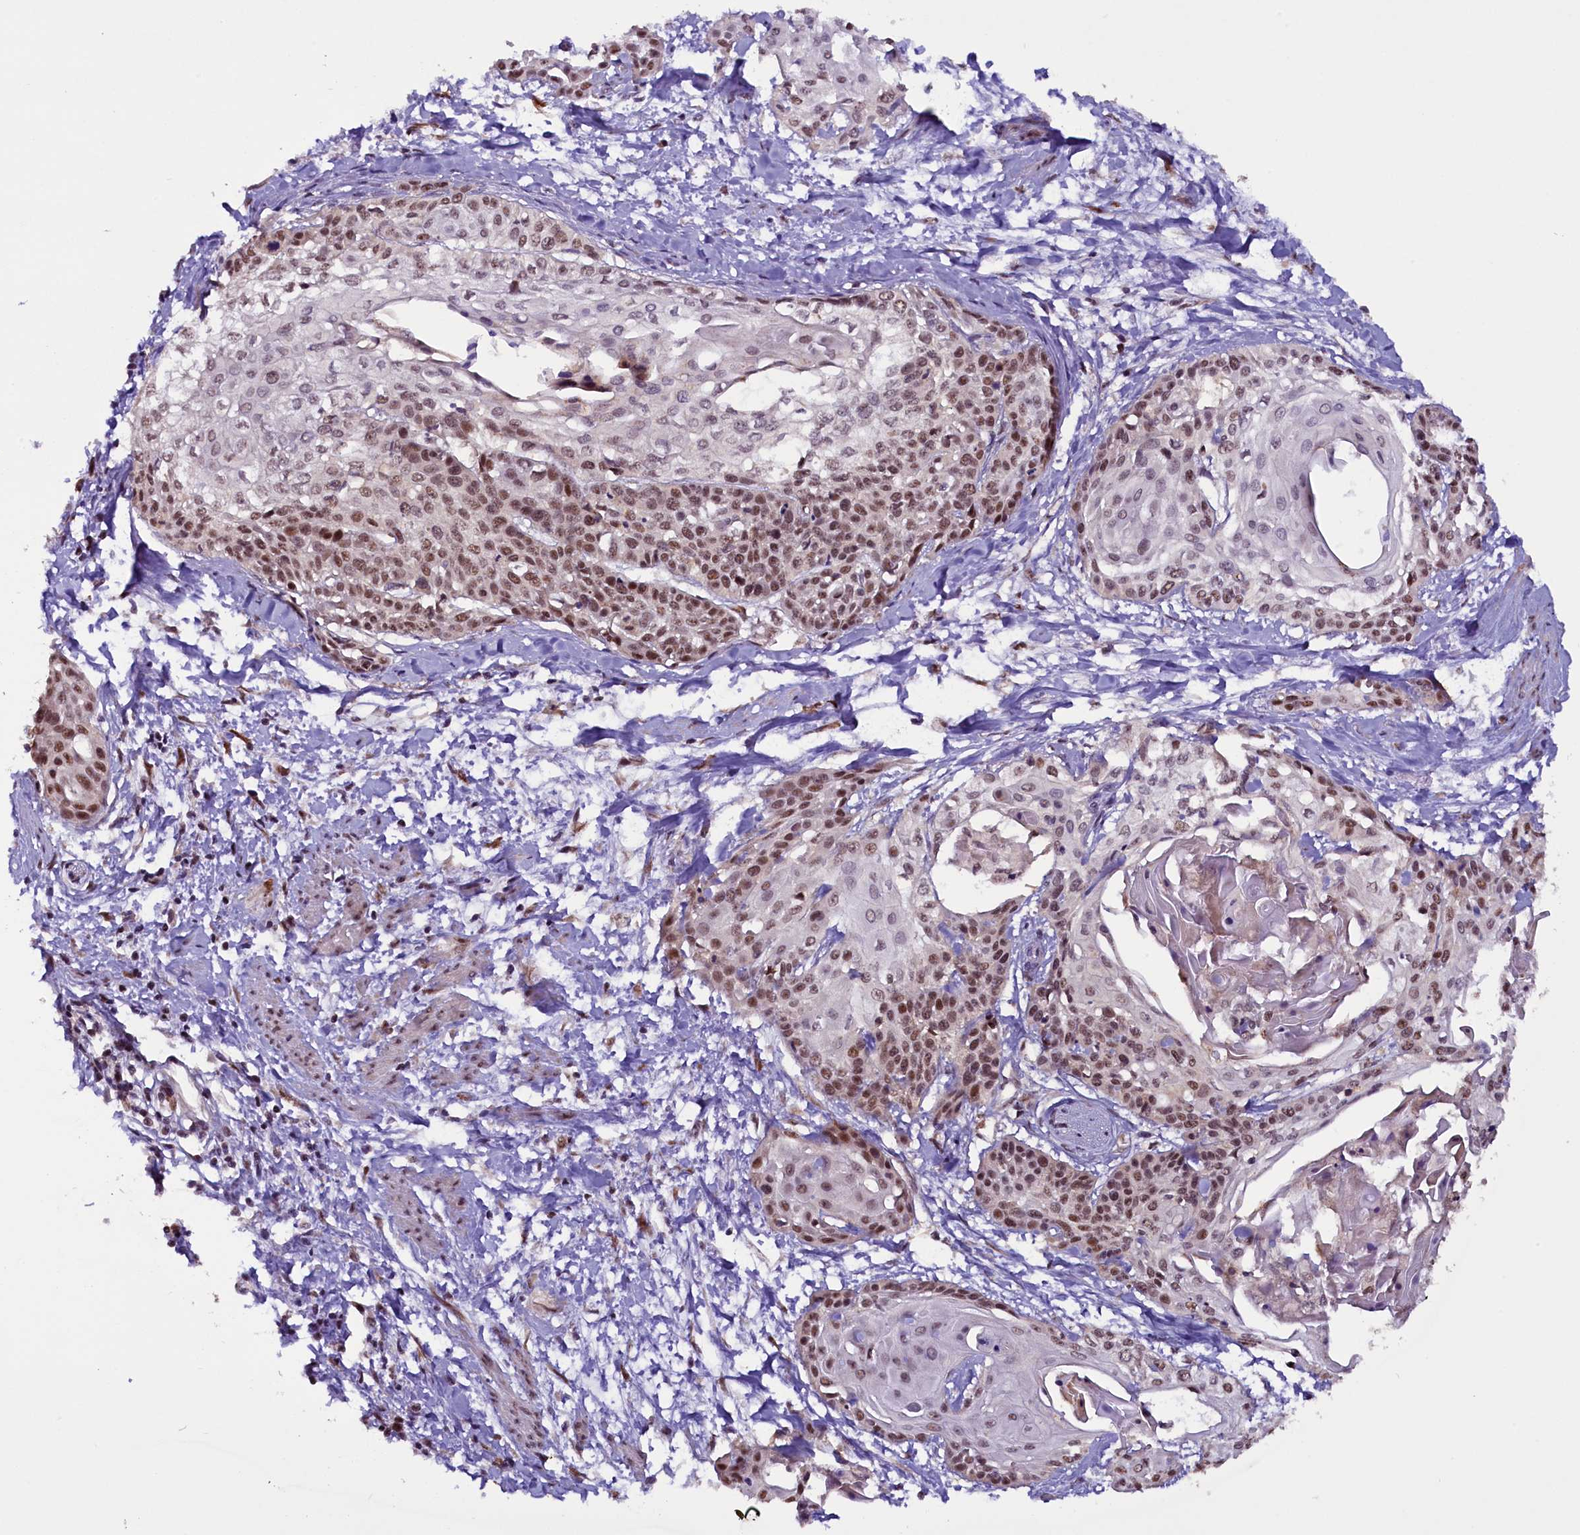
{"staining": {"intensity": "moderate", "quantity": ">75%", "location": "nuclear"}, "tissue": "cervical cancer", "cell_type": "Tumor cells", "image_type": "cancer", "snomed": [{"axis": "morphology", "description": "Squamous cell carcinoma, NOS"}, {"axis": "topography", "description": "Cervix"}], "caption": "Moderate nuclear positivity for a protein is present in approximately >75% of tumor cells of squamous cell carcinoma (cervical) using immunohistochemistry.", "gene": "RPUSD2", "patient": {"sex": "female", "age": 57}}